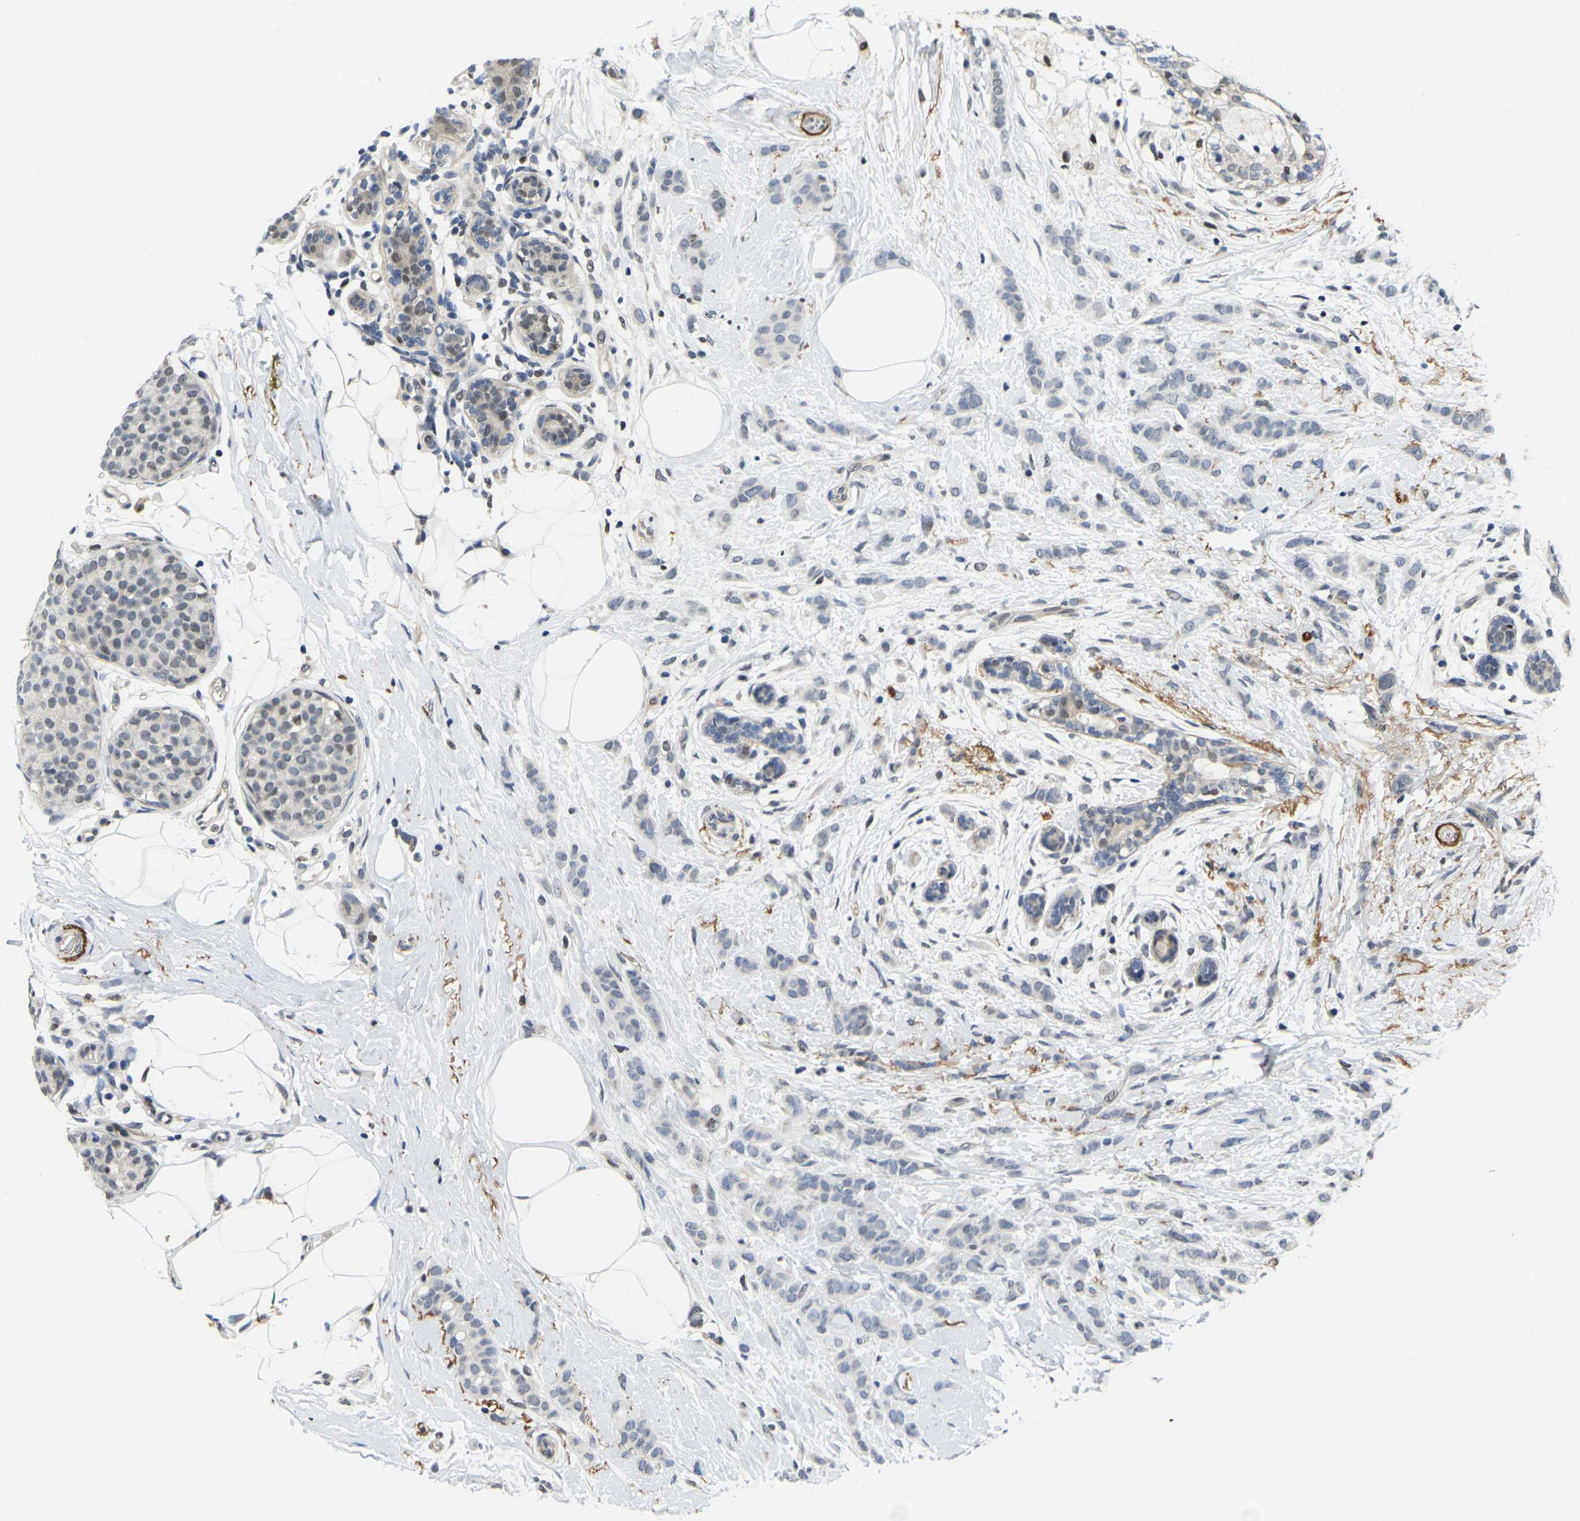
{"staining": {"intensity": "negative", "quantity": "none", "location": "none"}, "tissue": "breast cancer", "cell_type": "Tumor cells", "image_type": "cancer", "snomed": [{"axis": "morphology", "description": "Lobular carcinoma, in situ"}, {"axis": "morphology", "description": "Lobular carcinoma"}, {"axis": "topography", "description": "Breast"}], "caption": "This is an immunohistochemistry image of human breast cancer (lobular carcinoma). There is no positivity in tumor cells.", "gene": "RBM7", "patient": {"sex": "female", "age": 41}}